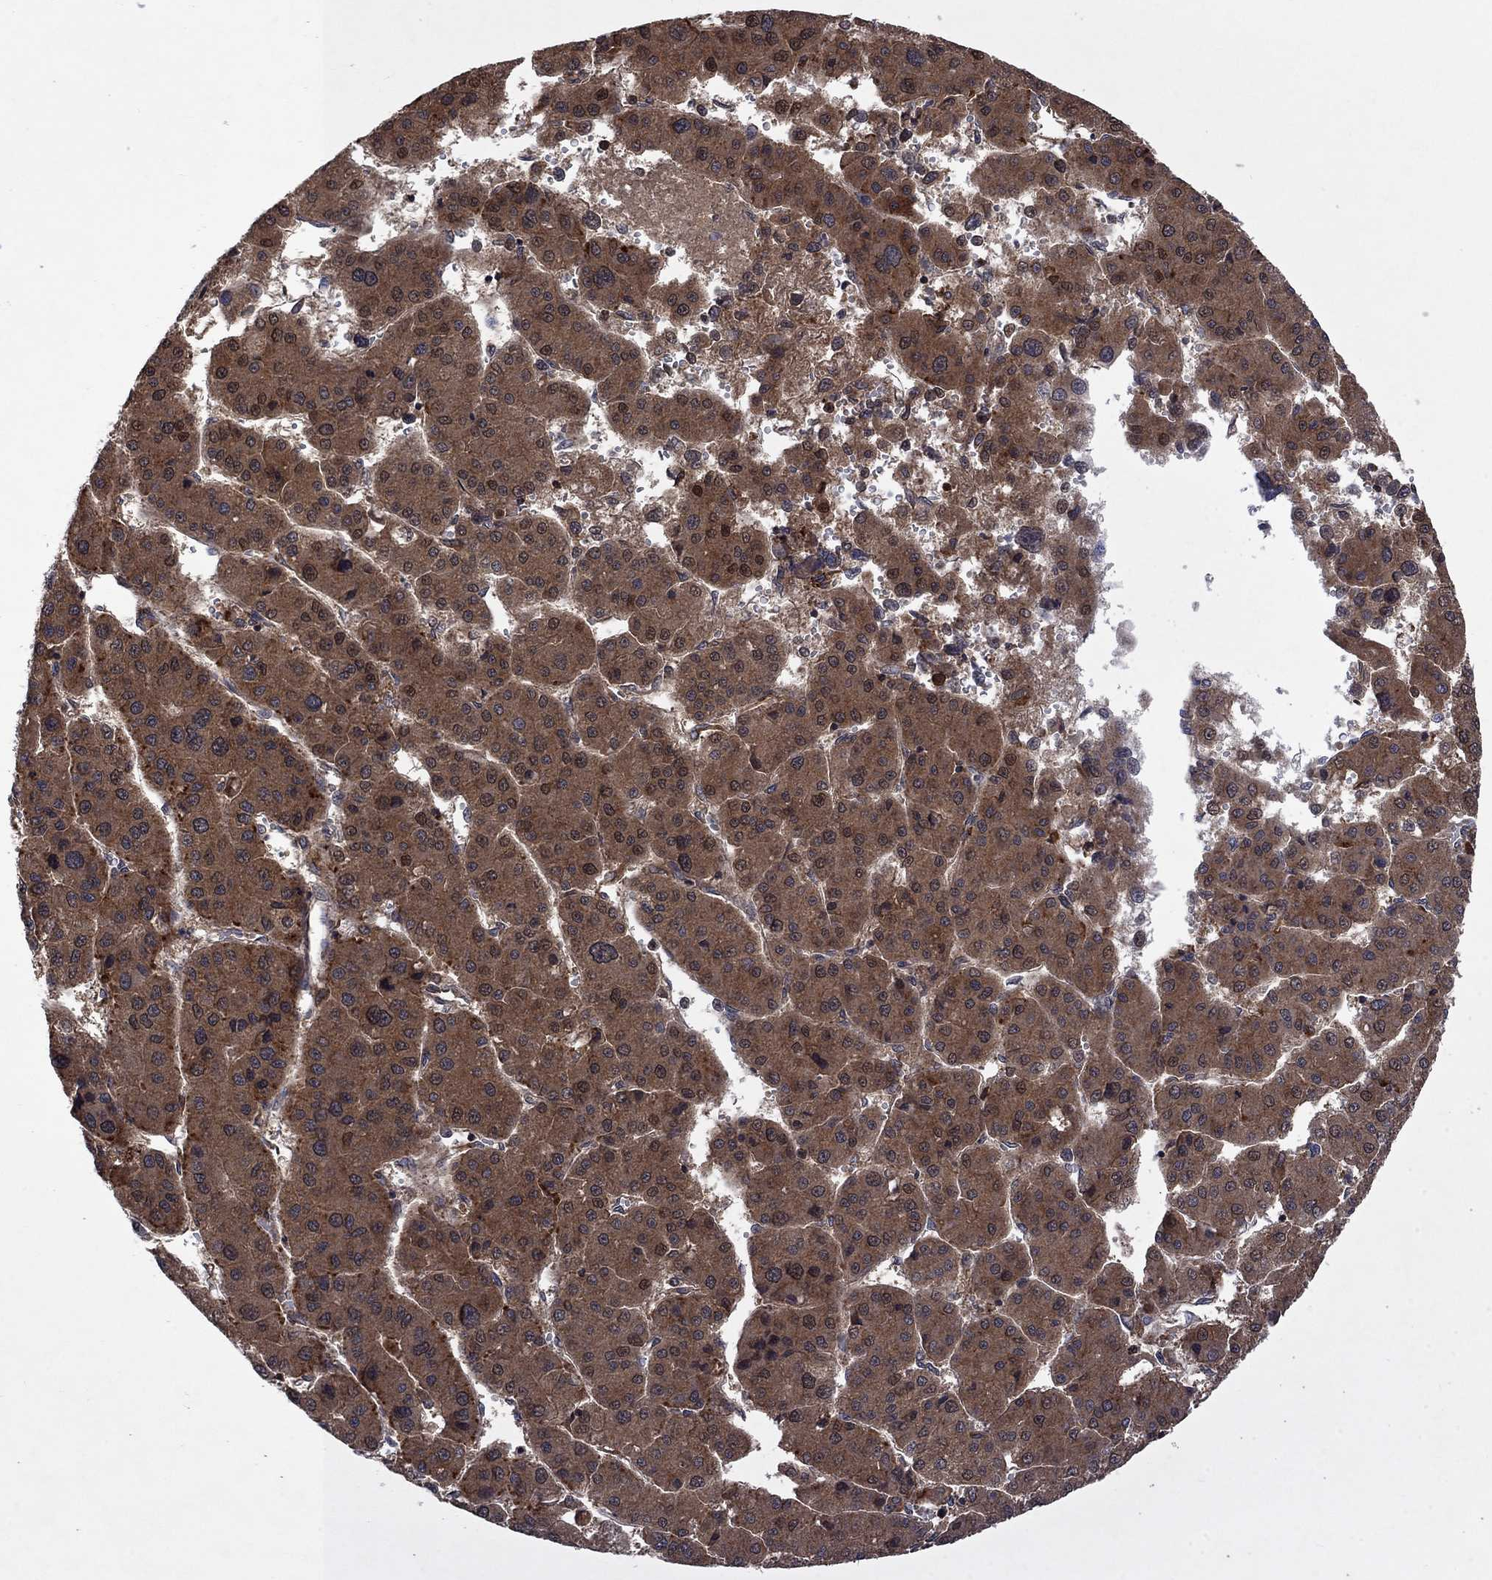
{"staining": {"intensity": "moderate", "quantity": ">75%", "location": "cytoplasmic/membranous"}, "tissue": "liver cancer", "cell_type": "Tumor cells", "image_type": "cancer", "snomed": [{"axis": "morphology", "description": "Carcinoma, Hepatocellular, NOS"}, {"axis": "topography", "description": "Liver"}], "caption": "DAB (3,3'-diaminobenzidine) immunohistochemical staining of hepatocellular carcinoma (liver) exhibits moderate cytoplasmic/membranous protein expression in approximately >75% of tumor cells.", "gene": "TMEM33", "patient": {"sex": "male", "age": 73}}